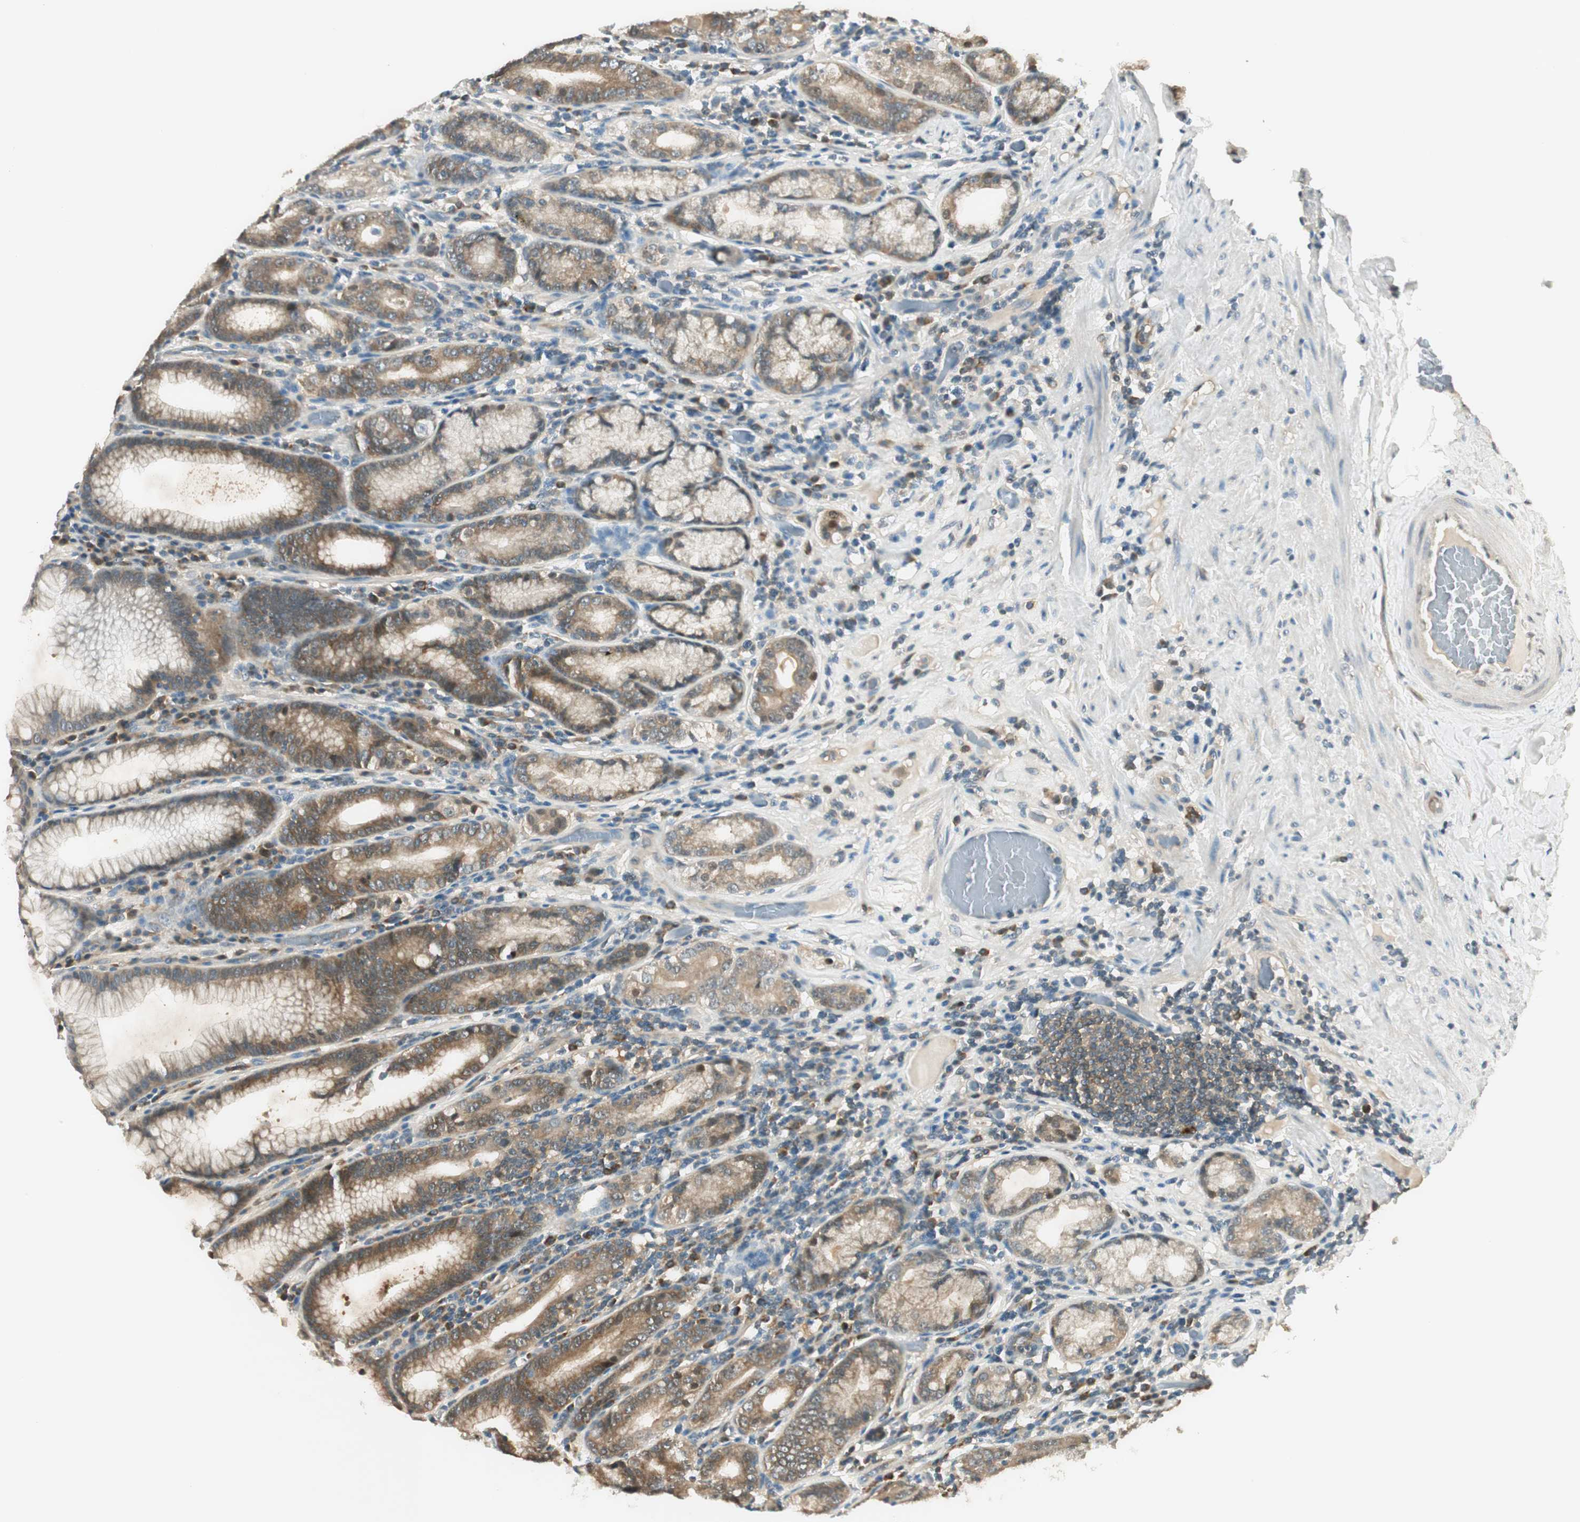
{"staining": {"intensity": "weak", "quantity": "25%-75%", "location": "cytoplasmic/membranous"}, "tissue": "stomach", "cell_type": "Glandular cells", "image_type": "normal", "snomed": [{"axis": "morphology", "description": "Normal tissue, NOS"}, {"axis": "topography", "description": "Stomach, lower"}], "caption": "High-power microscopy captured an immunohistochemistry photomicrograph of benign stomach, revealing weak cytoplasmic/membranous staining in approximately 25%-75% of glandular cells.", "gene": "IPO5", "patient": {"sex": "female", "age": 76}}